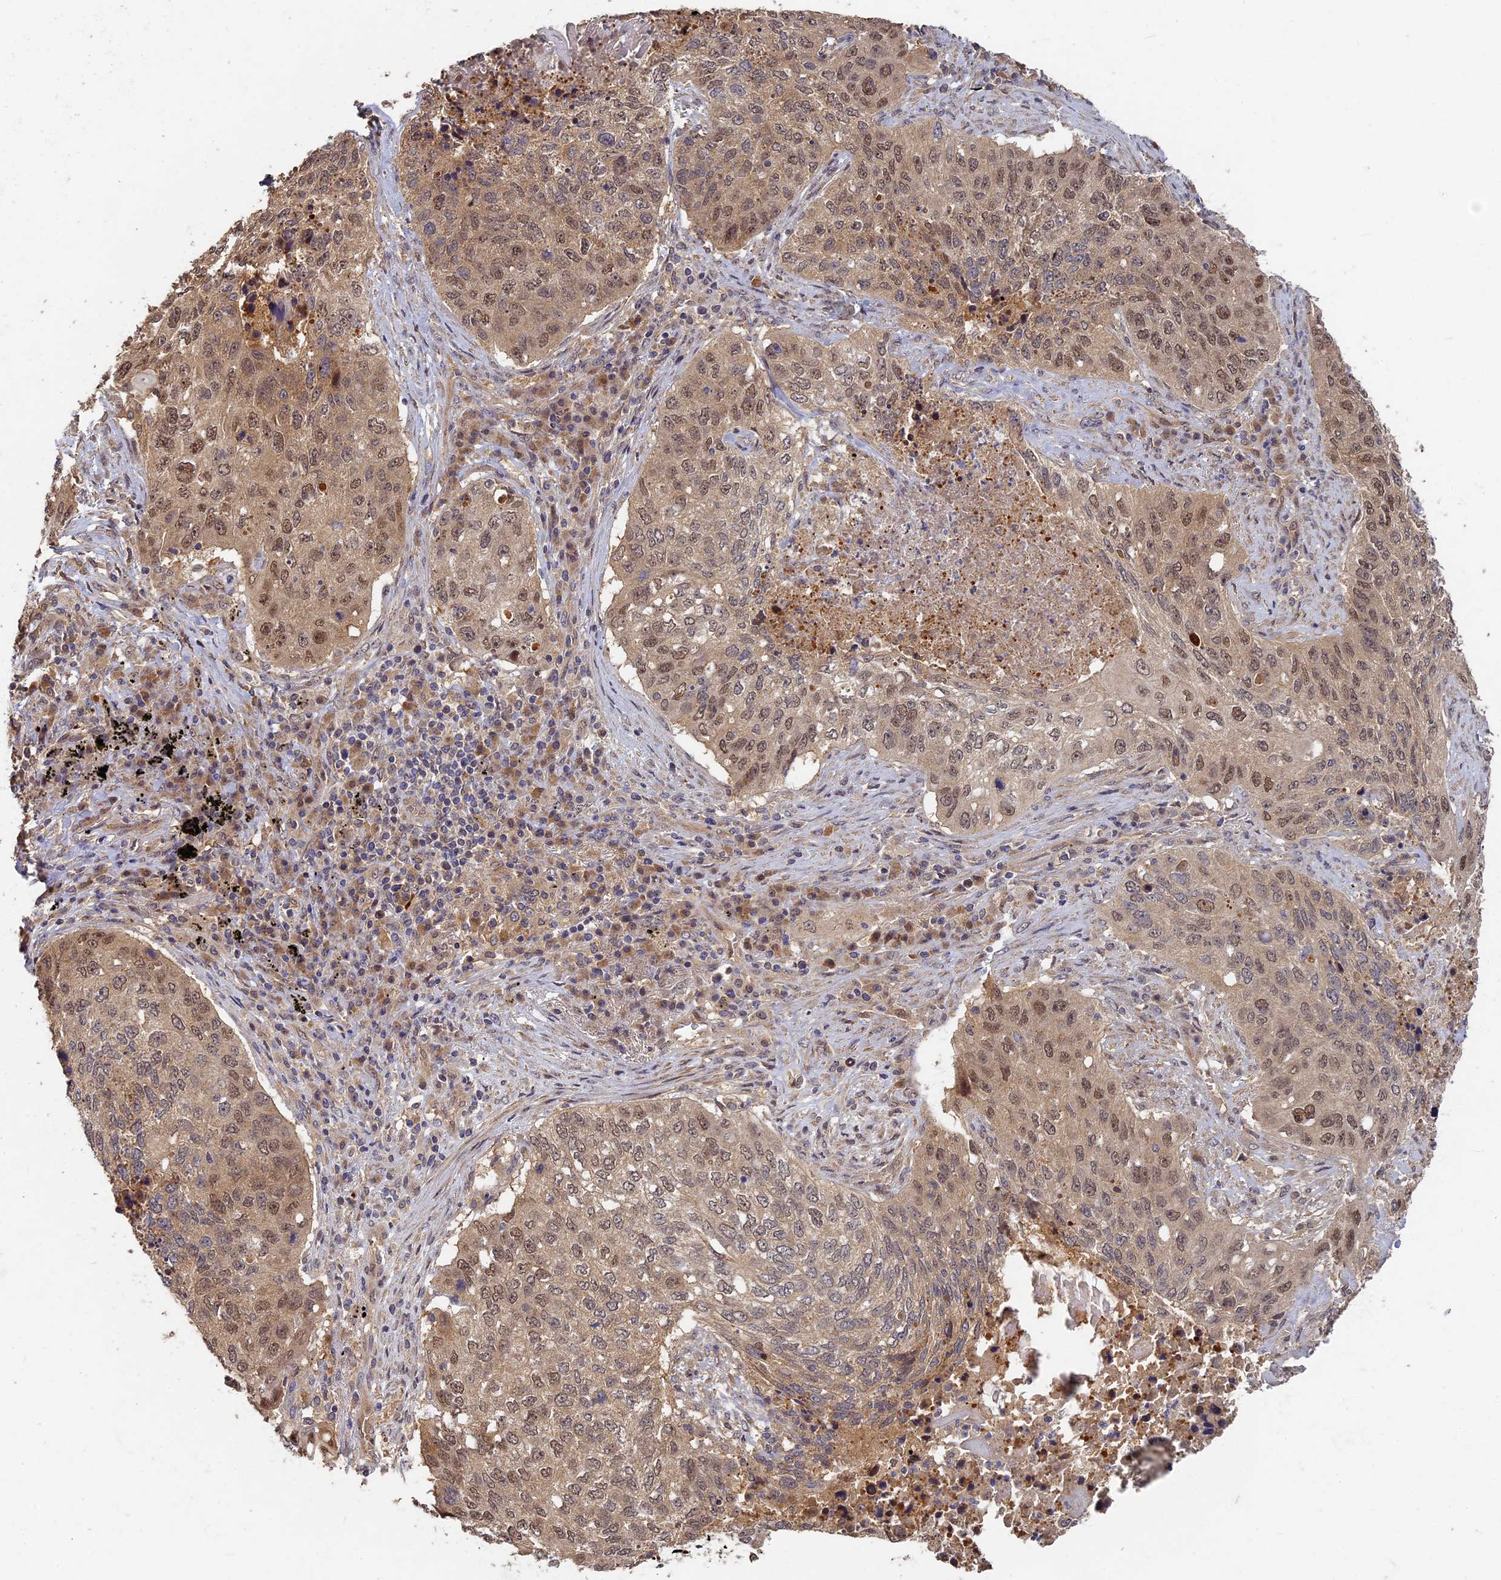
{"staining": {"intensity": "moderate", "quantity": ">75%", "location": "nuclear"}, "tissue": "lung cancer", "cell_type": "Tumor cells", "image_type": "cancer", "snomed": [{"axis": "morphology", "description": "Squamous cell carcinoma, NOS"}, {"axis": "topography", "description": "Lung"}], "caption": "The image exhibits staining of lung cancer, revealing moderate nuclear protein staining (brown color) within tumor cells.", "gene": "RSPH3", "patient": {"sex": "female", "age": 63}}